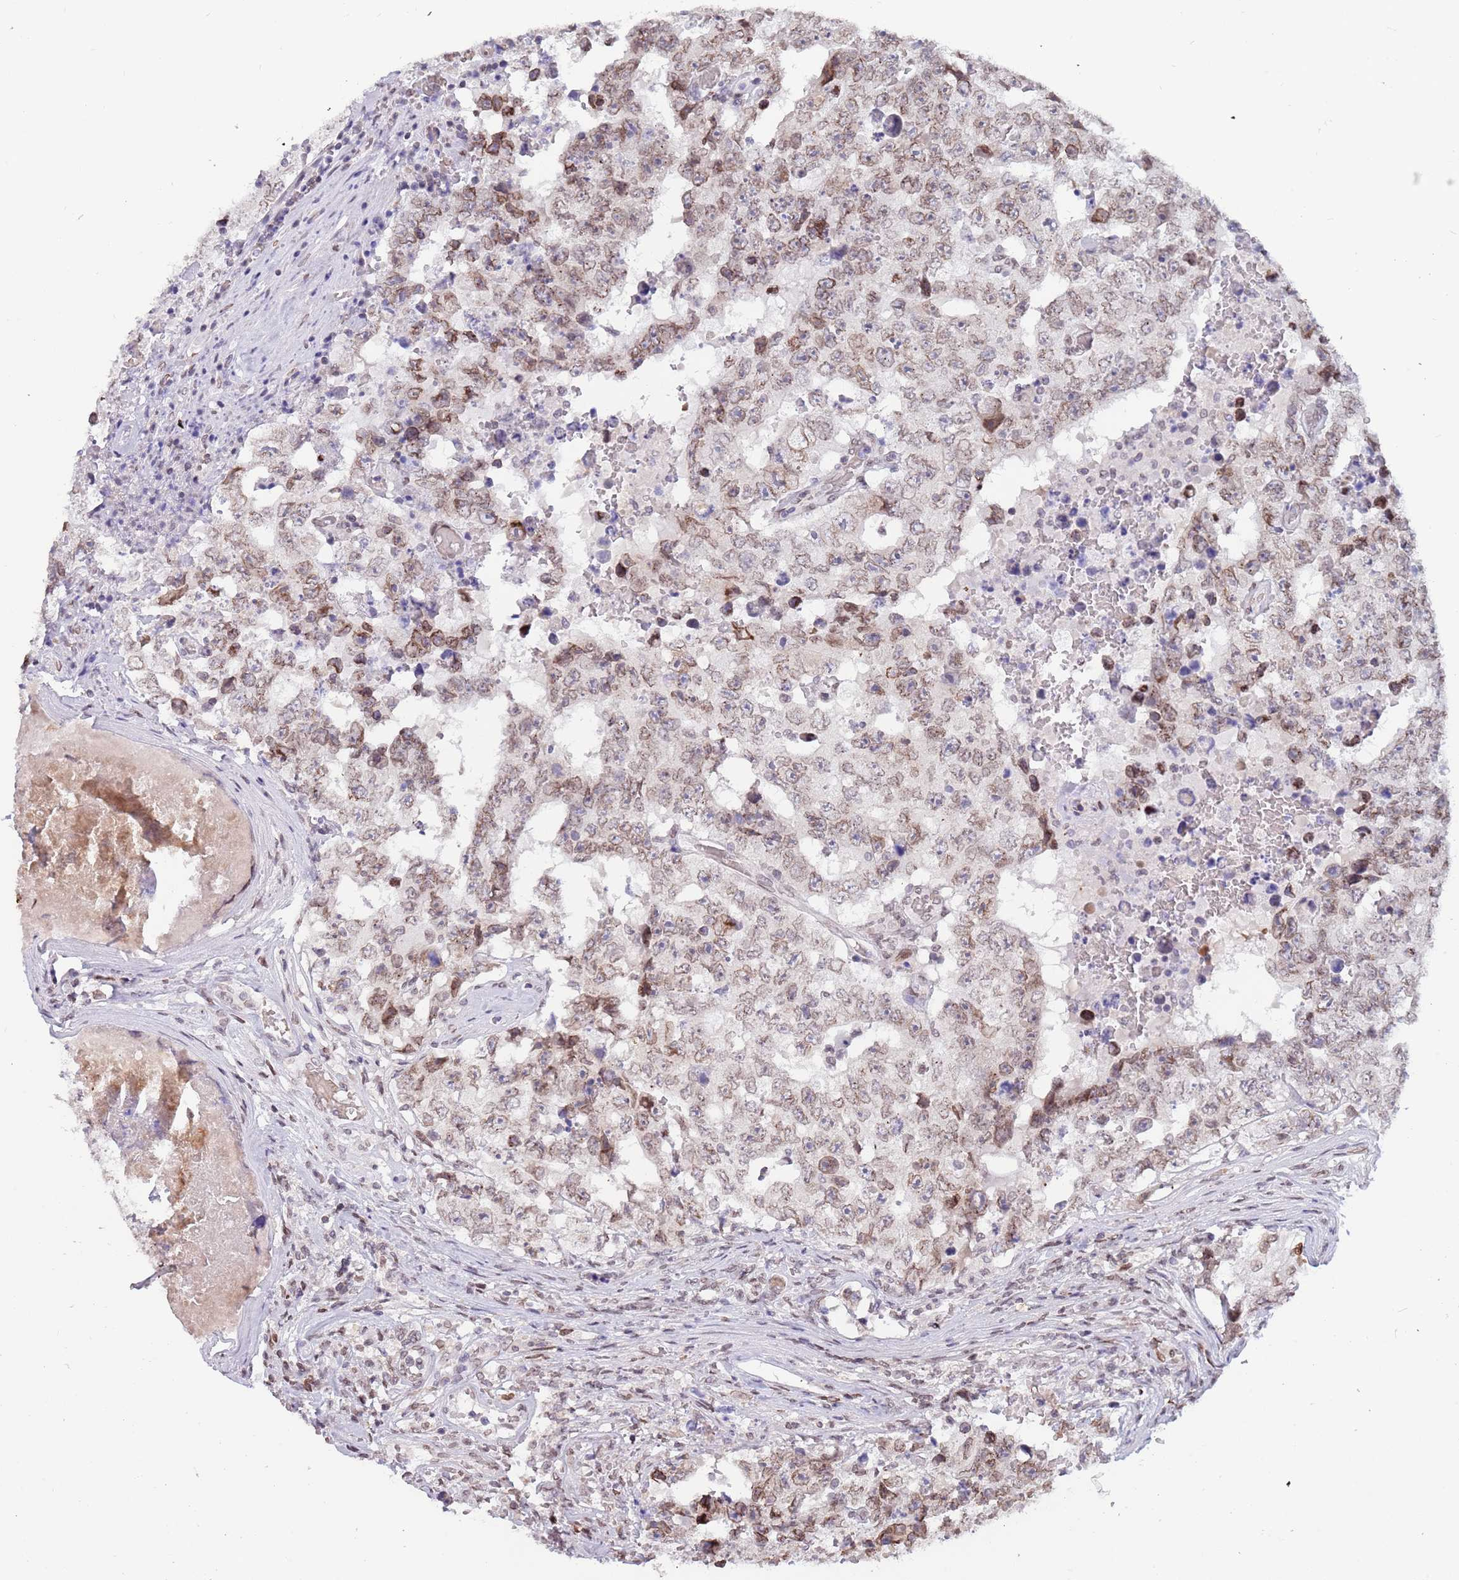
{"staining": {"intensity": "weak", "quantity": ">75%", "location": "cytoplasmic/membranous,nuclear"}, "tissue": "testis cancer", "cell_type": "Tumor cells", "image_type": "cancer", "snomed": [{"axis": "morphology", "description": "Normal tissue, NOS"}, {"axis": "morphology", "description": "Carcinoma, Embryonal, NOS"}, {"axis": "topography", "description": "Testis"}, {"axis": "topography", "description": "Epididymis"}], "caption": "High-power microscopy captured an IHC micrograph of testis cancer (embryonal carcinoma), revealing weak cytoplasmic/membranous and nuclear positivity in about >75% of tumor cells. (IHC, brightfield microscopy, high magnification).", "gene": "KLHDC2", "patient": {"sex": "male", "age": 25}}